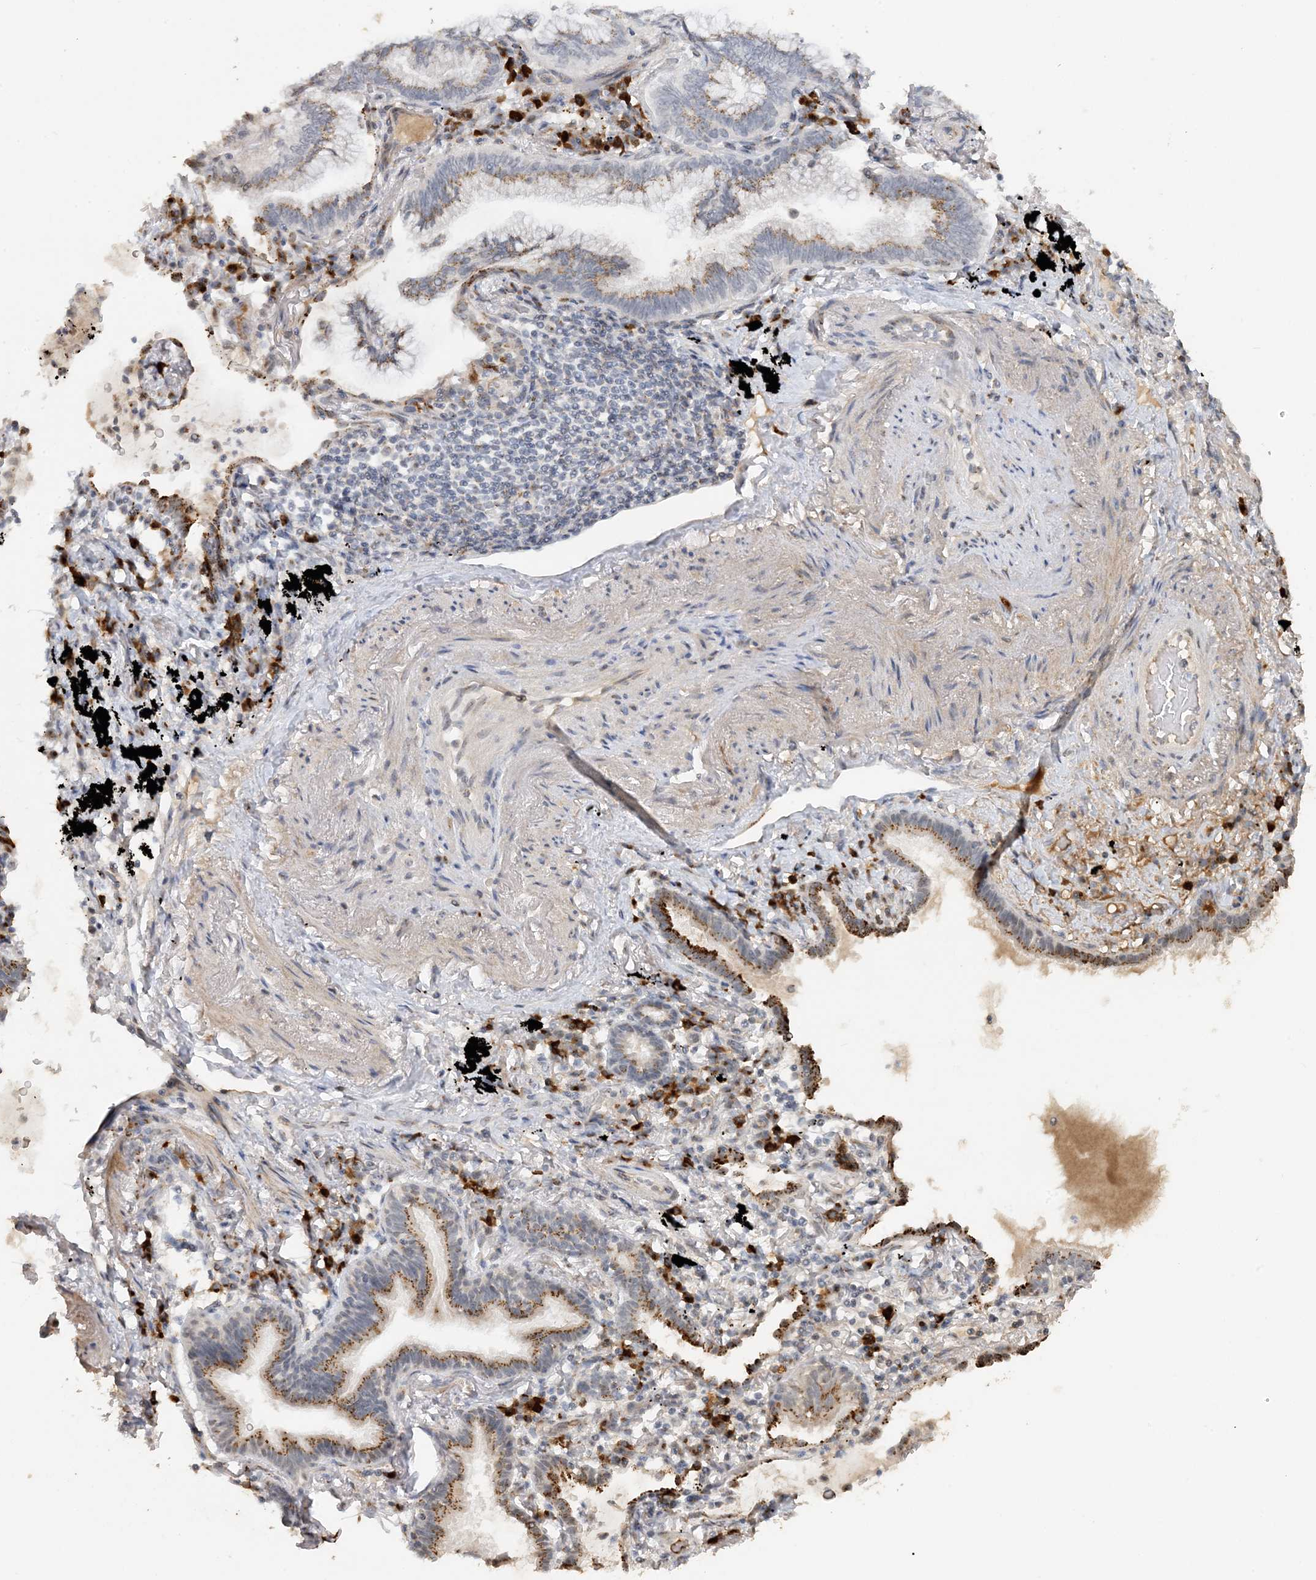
{"staining": {"intensity": "moderate", "quantity": ">75%", "location": "cytoplasmic/membranous"}, "tissue": "lung cancer", "cell_type": "Tumor cells", "image_type": "cancer", "snomed": [{"axis": "morphology", "description": "Adenocarcinoma, NOS"}, {"axis": "topography", "description": "Lung"}], "caption": "DAB (3,3'-diaminobenzidine) immunohistochemical staining of human lung cancer (adenocarcinoma) exhibits moderate cytoplasmic/membranous protein staining in about >75% of tumor cells.", "gene": "ZCCHC4", "patient": {"sex": "female", "age": 70}}